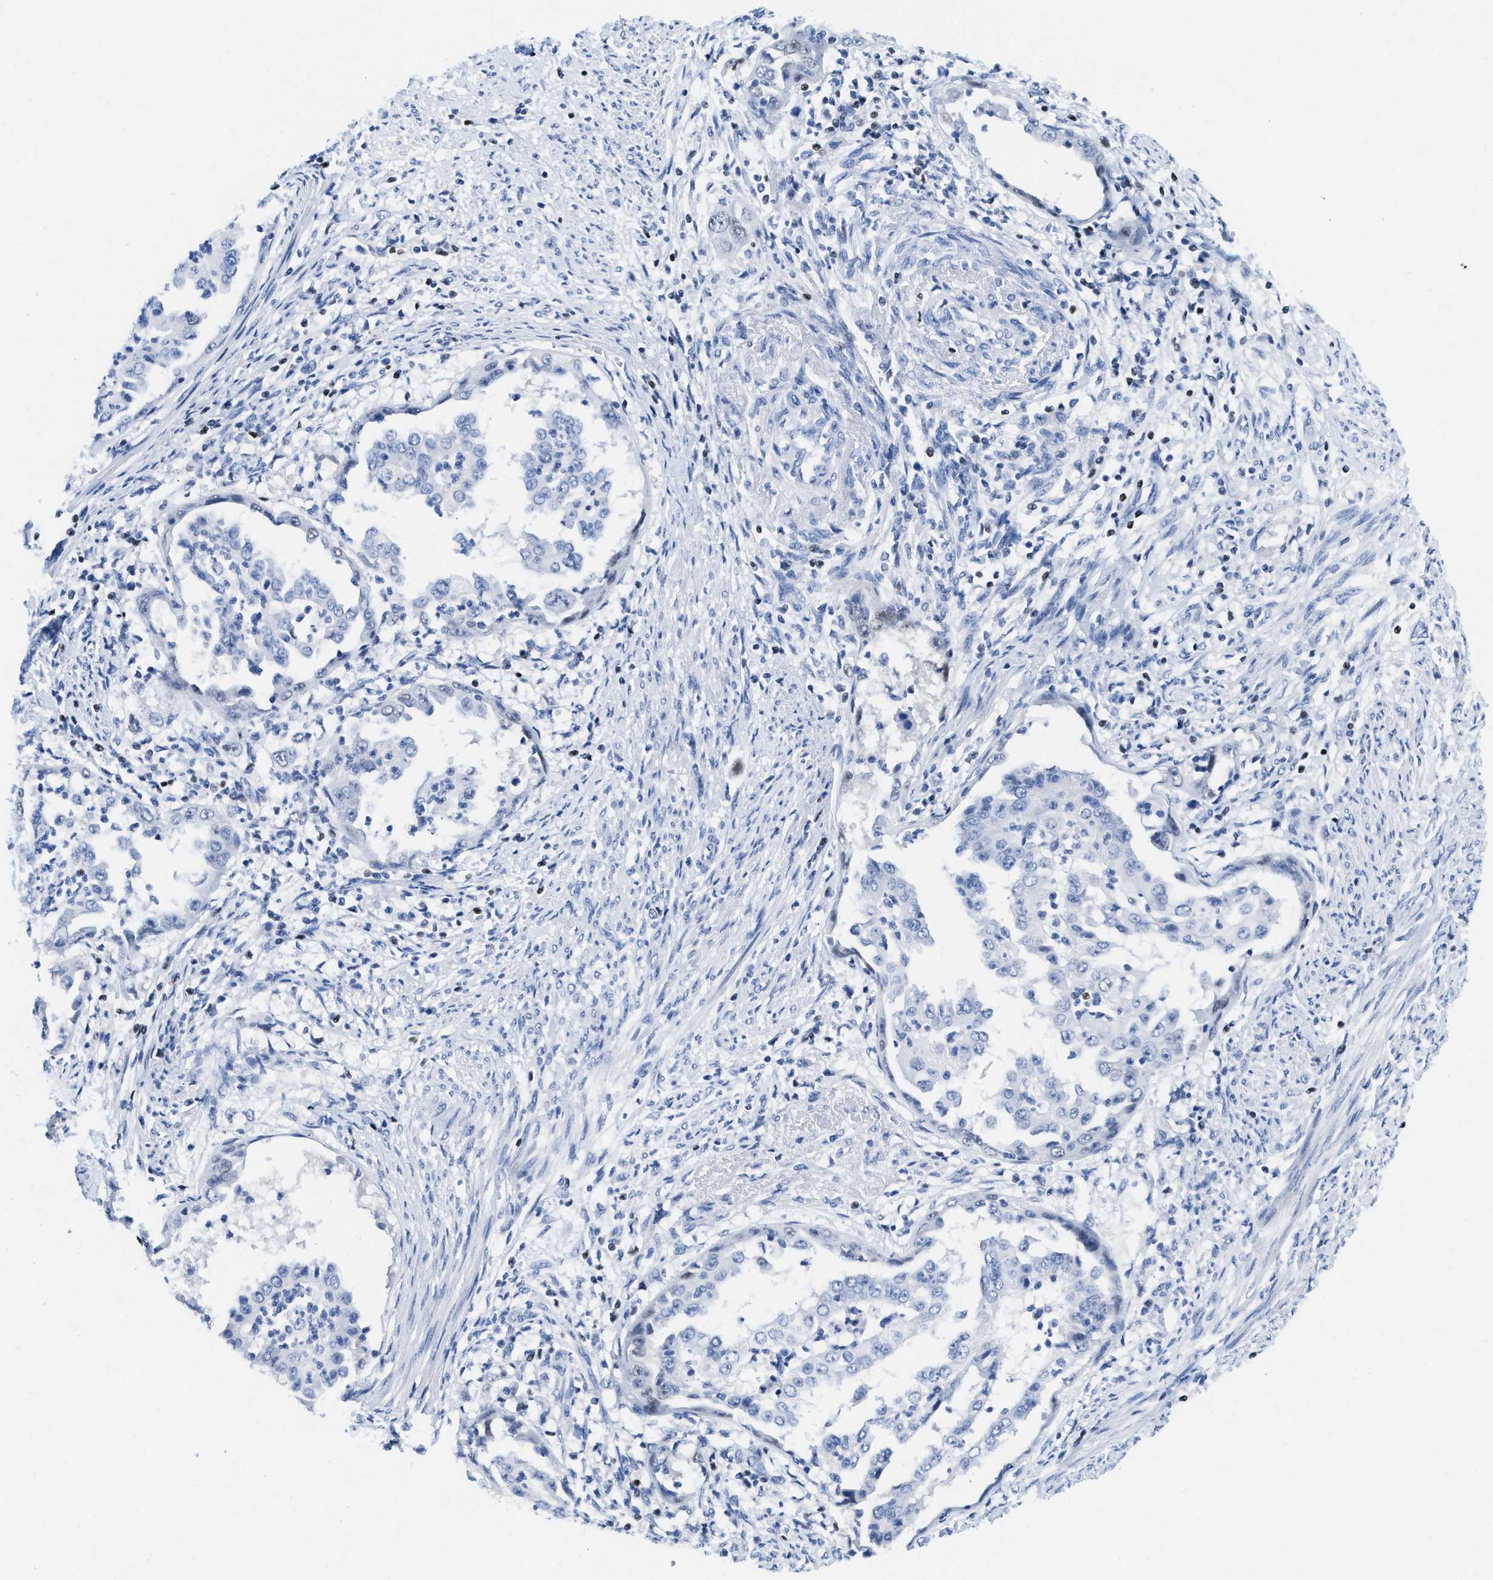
{"staining": {"intensity": "negative", "quantity": "none", "location": "none"}, "tissue": "endometrial cancer", "cell_type": "Tumor cells", "image_type": "cancer", "snomed": [{"axis": "morphology", "description": "Adenocarcinoma, NOS"}, {"axis": "topography", "description": "Endometrium"}], "caption": "Image shows no protein expression in tumor cells of adenocarcinoma (endometrial) tissue.", "gene": "TCF7", "patient": {"sex": "female", "age": 85}}